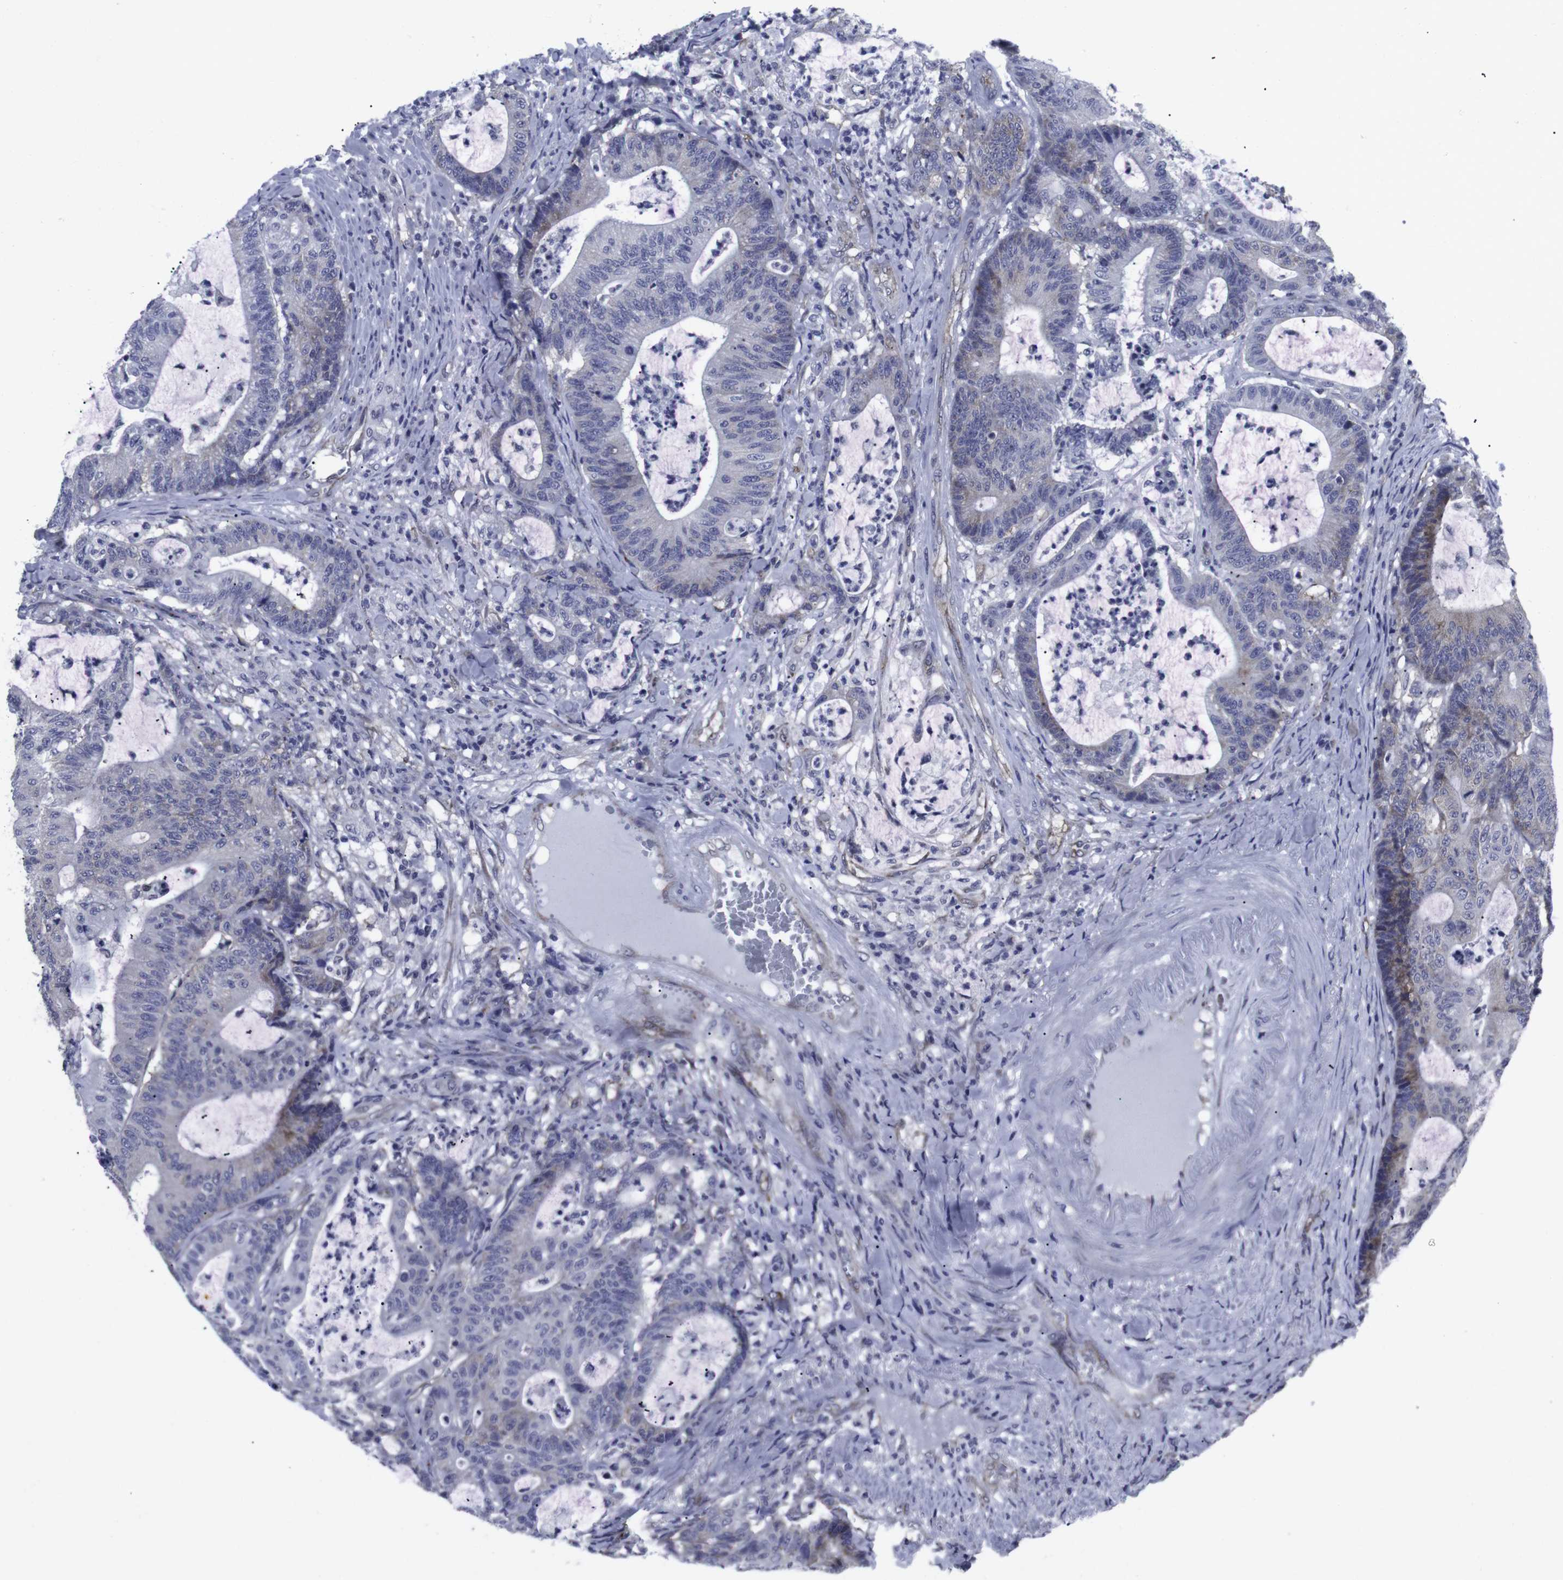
{"staining": {"intensity": "moderate", "quantity": "<25%", "location": "cytoplasmic/membranous"}, "tissue": "colorectal cancer", "cell_type": "Tumor cells", "image_type": "cancer", "snomed": [{"axis": "morphology", "description": "Adenocarcinoma, NOS"}, {"axis": "topography", "description": "Colon"}], "caption": "Adenocarcinoma (colorectal) tissue demonstrates moderate cytoplasmic/membranous expression in about <25% of tumor cells, visualized by immunohistochemistry.", "gene": "GEMIN2", "patient": {"sex": "female", "age": 84}}